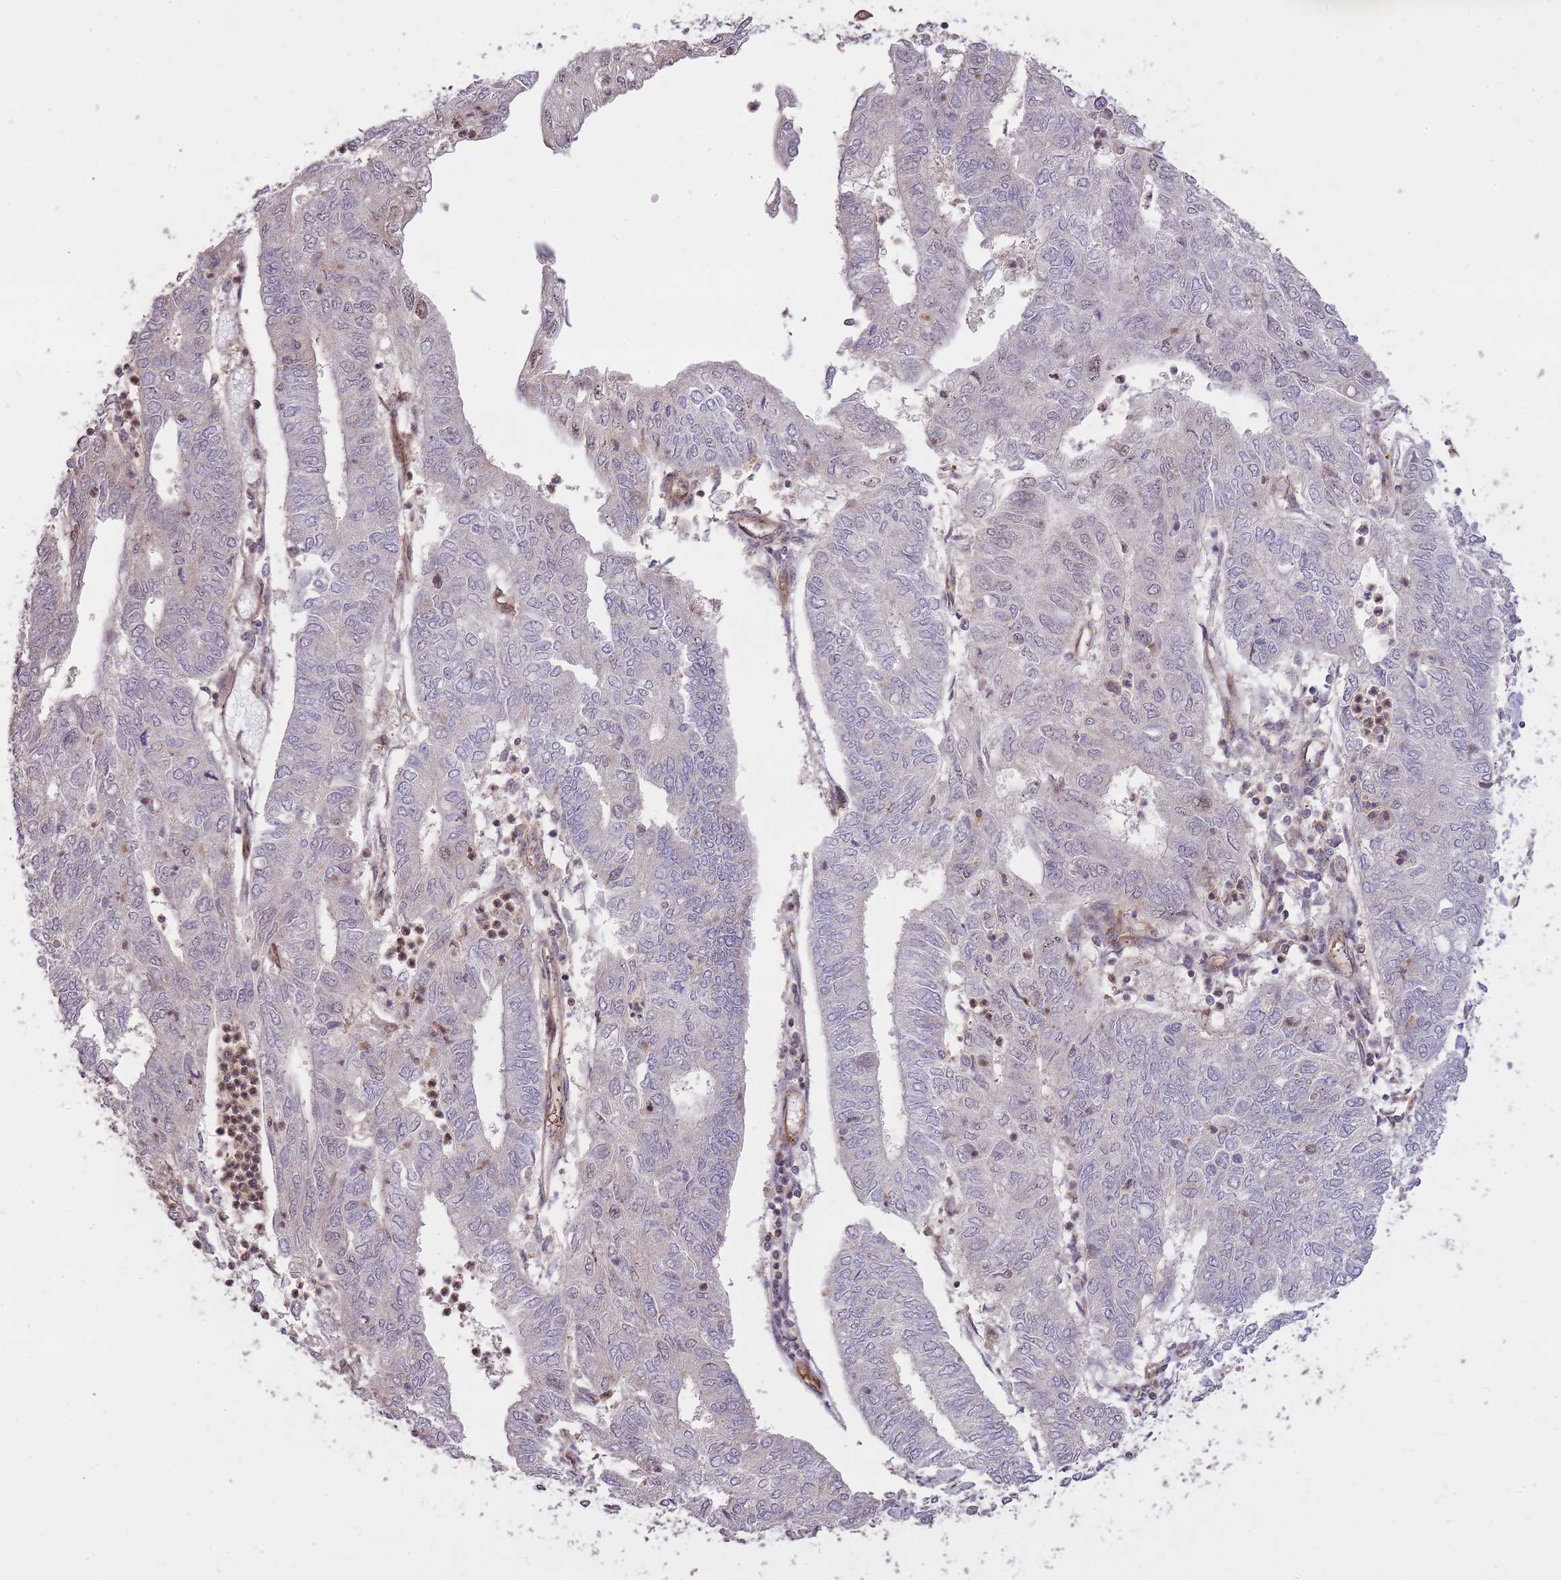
{"staining": {"intensity": "negative", "quantity": "none", "location": "none"}, "tissue": "endometrial cancer", "cell_type": "Tumor cells", "image_type": "cancer", "snomed": [{"axis": "morphology", "description": "Adenocarcinoma, NOS"}, {"axis": "topography", "description": "Endometrium"}], "caption": "High power microscopy micrograph of an IHC image of endometrial cancer, revealing no significant positivity in tumor cells.", "gene": "PLD1", "patient": {"sex": "female", "age": 68}}